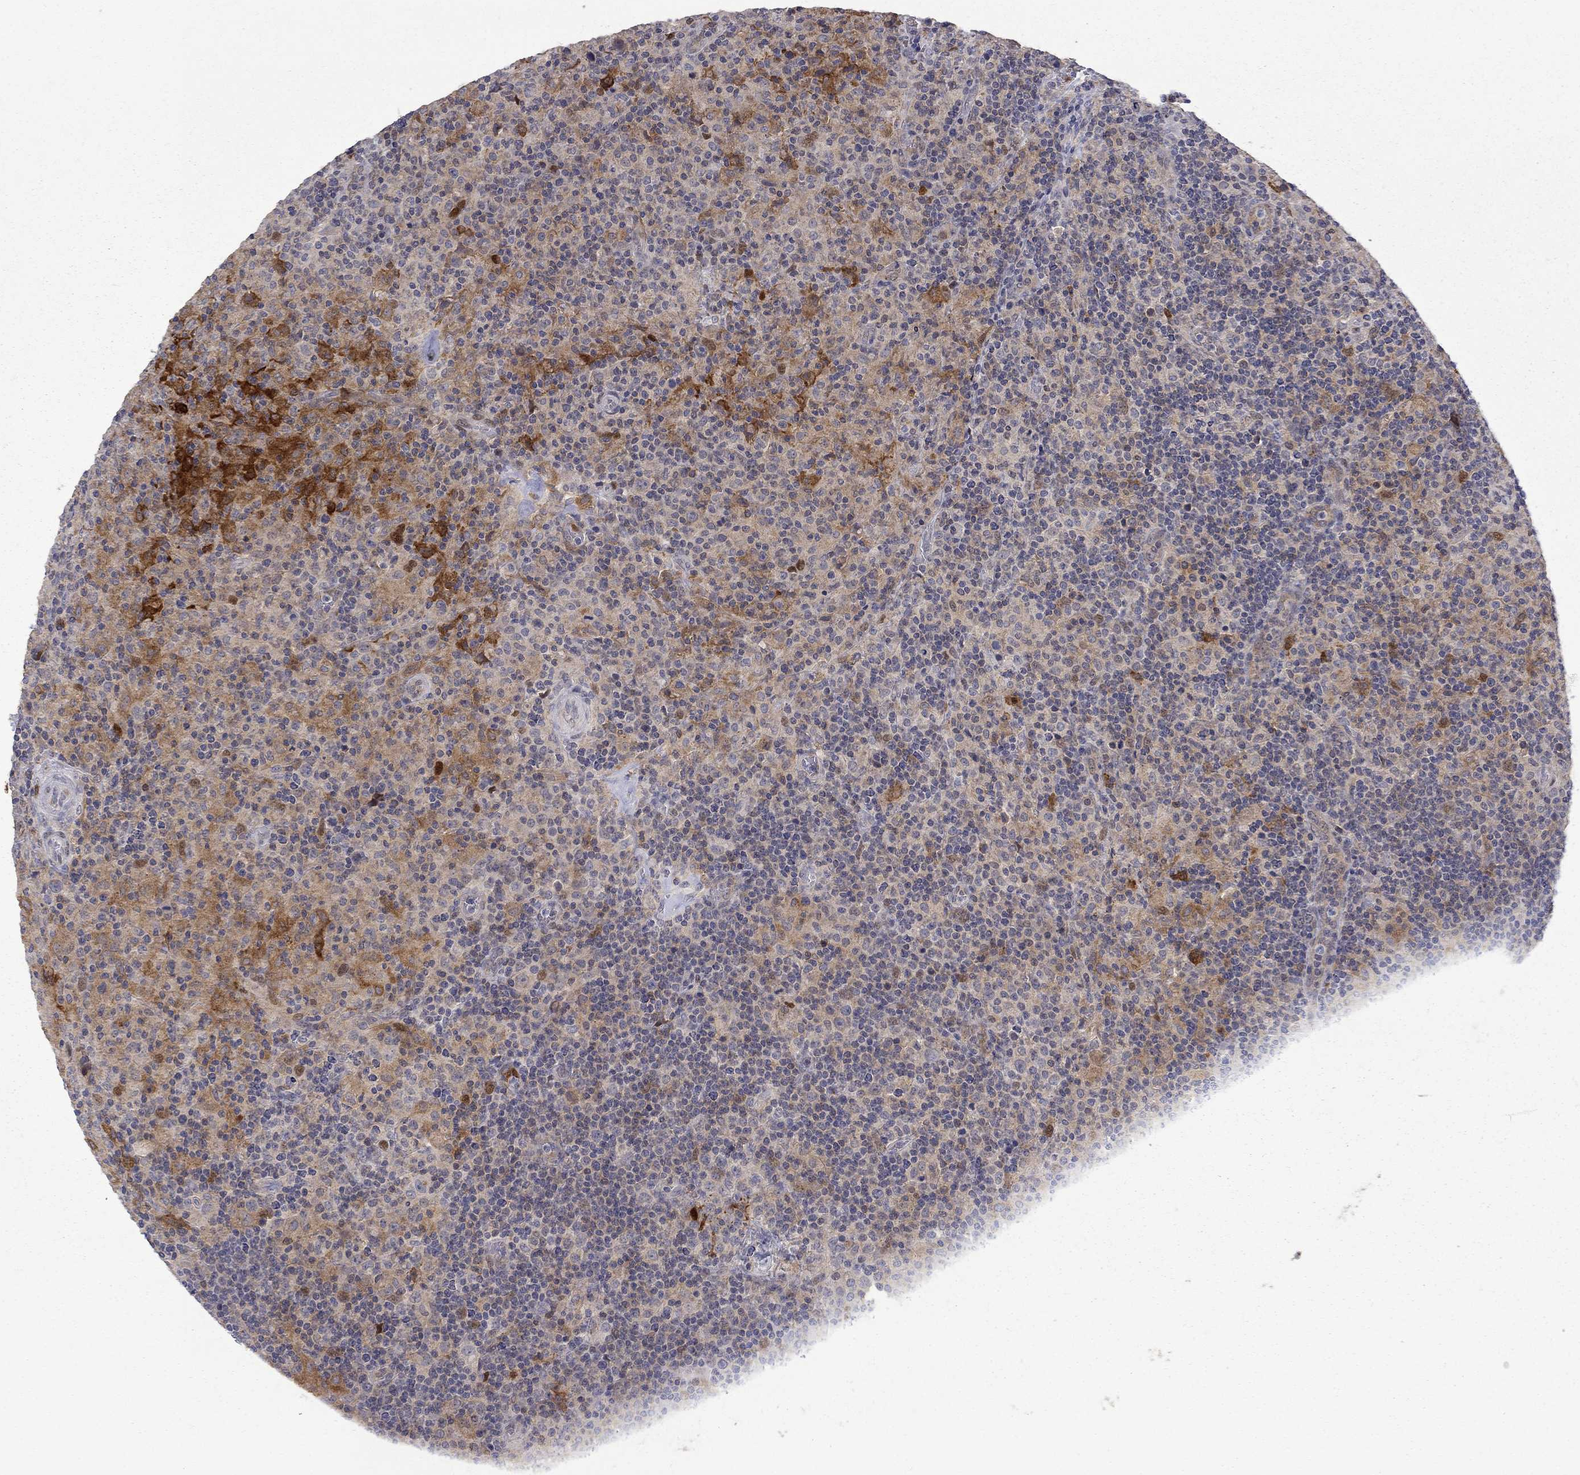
{"staining": {"intensity": "weak", "quantity": ">75%", "location": "cytoplasmic/membranous"}, "tissue": "lymphoma", "cell_type": "Tumor cells", "image_type": "cancer", "snomed": [{"axis": "morphology", "description": "Hodgkin's disease, NOS"}, {"axis": "topography", "description": "Lymph node"}], "caption": "A histopathology image of human lymphoma stained for a protein demonstrates weak cytoplasmic/membranous brown staining in tumor cells.", "gene": "PCBP3", "patient": {"sex": "male", "age": 70}}